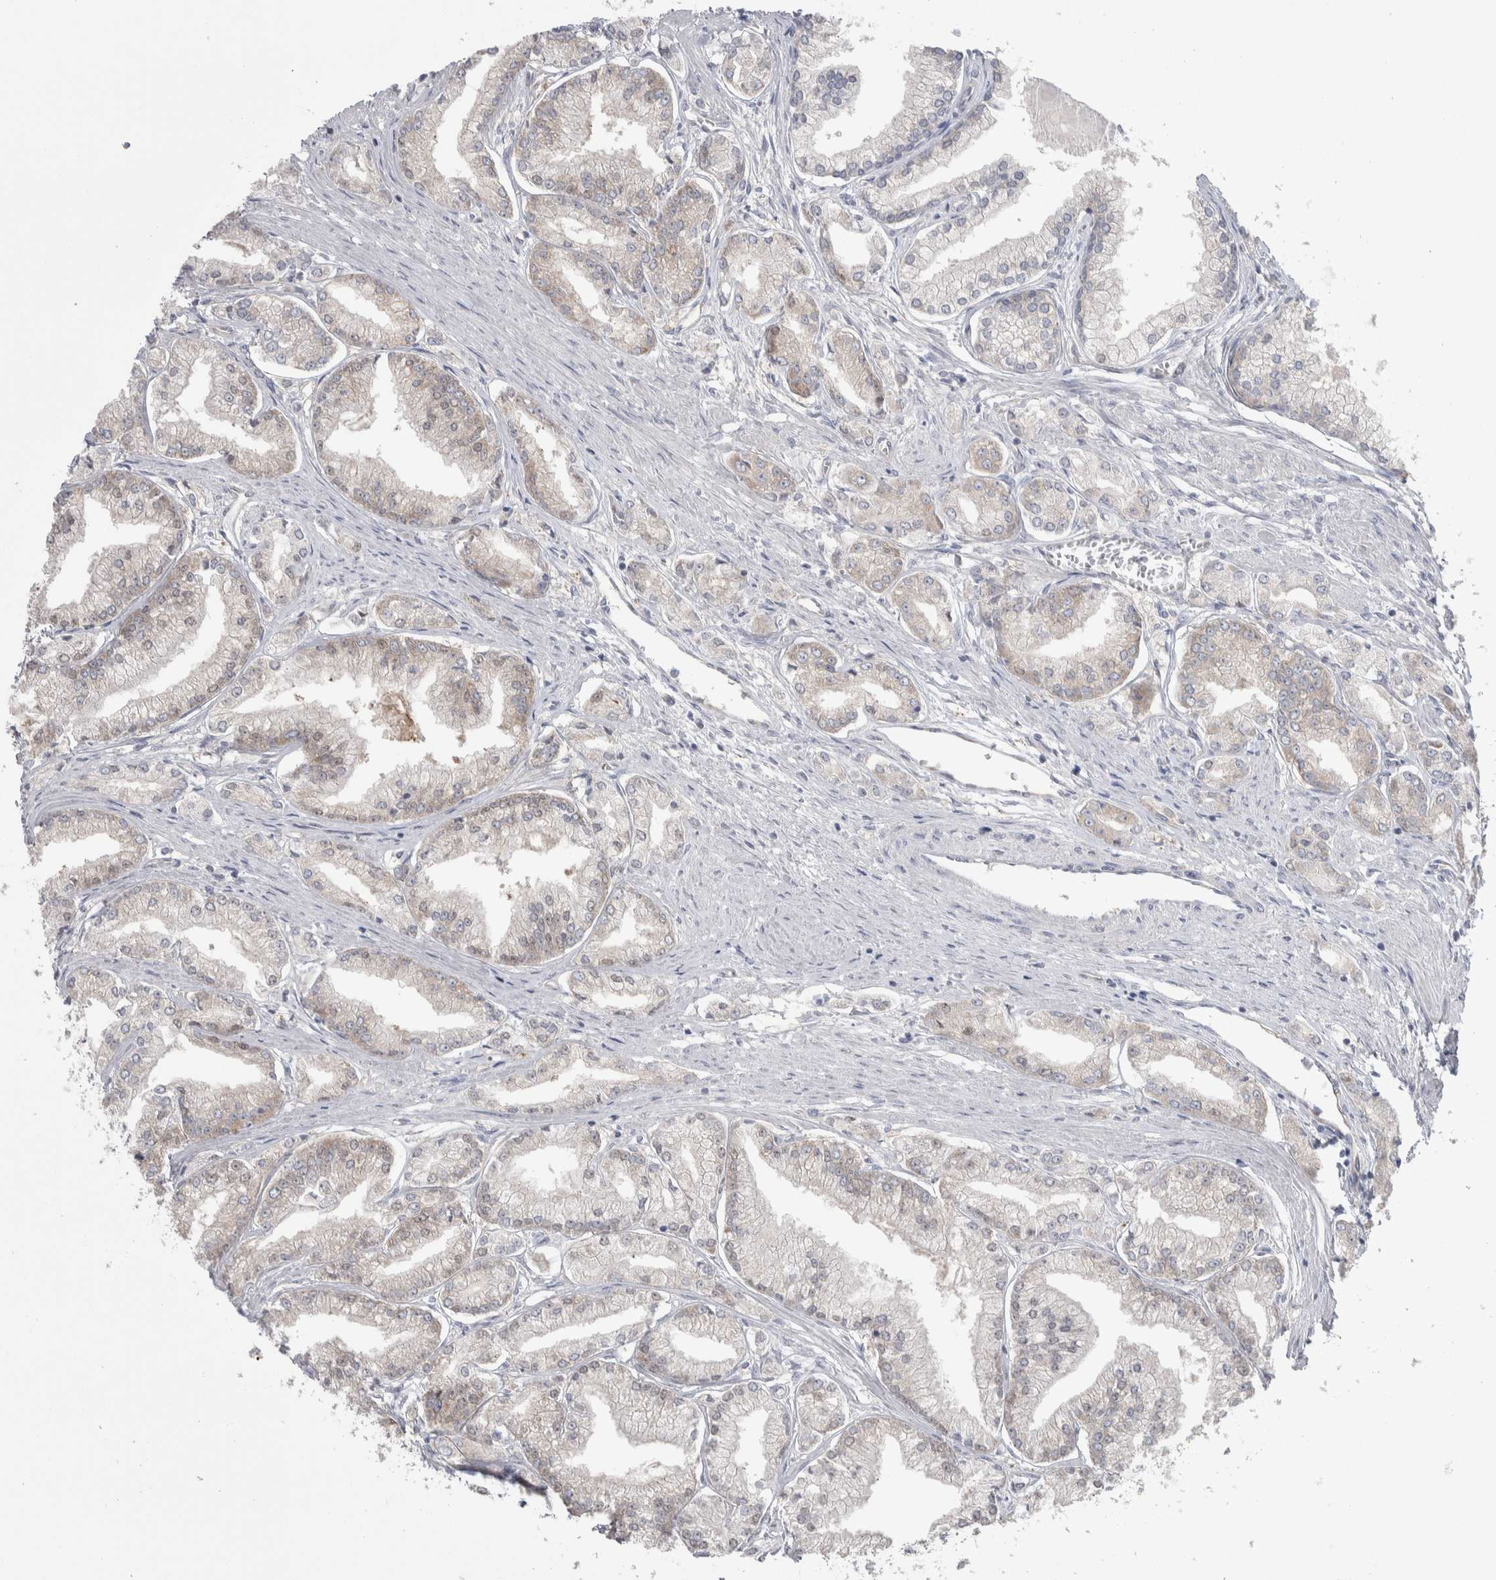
{"staining": {"intensity": "negative", "quantity": "none", "location": "none"}, "tissue": "prostate cancer", "cell_type": "Tumor cells", "image_type": "cancer", "snomed": [{"axis": "morphology", "description": "Adenocarcinoma, Low grade"}, {"axis": "topography", "description": "Prostate"}], "caption": "Micrograph shows no significant protein expression in tumor cells of low-grade adenocarcinoma (prostate).", "gene": "GPHN", "patient": {"sex": "male", "age": 52}}